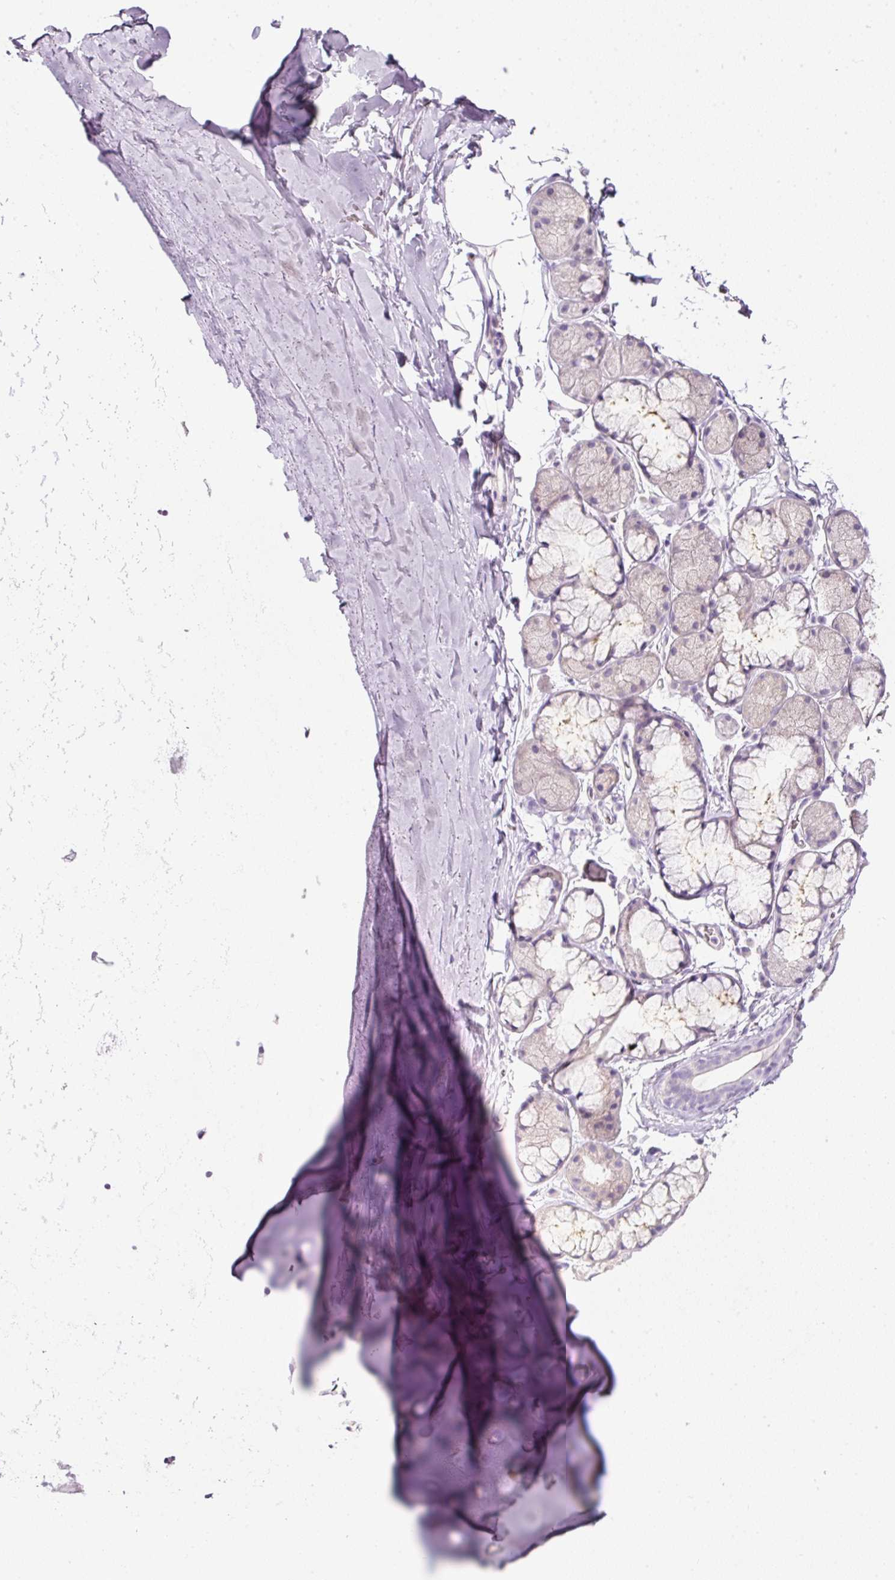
{"staining": {"intensity": "negative", "quantity": "none", "location": "none"}, "tissue": "soft tissue", "cell_type": "Fibroblasts", "image_type": "normal", "snomed": [{"axis": "morphology", "description": "Normal tissue, NOS"}, {"axis": "morphology", "description": "Squamous cell carcinoma, NOS"}, {"axis": "topography", "description": "Bronchus"}, {"axis": "topography", "description": "Lung"}], "caption": "A high-resolution histopathology image shows IHC staining of benign soft tissue, which reveals no significant positivity in fibroblasts.", "gene": "SLC2A2", "patient": {"sex": "female", "age": 70}}